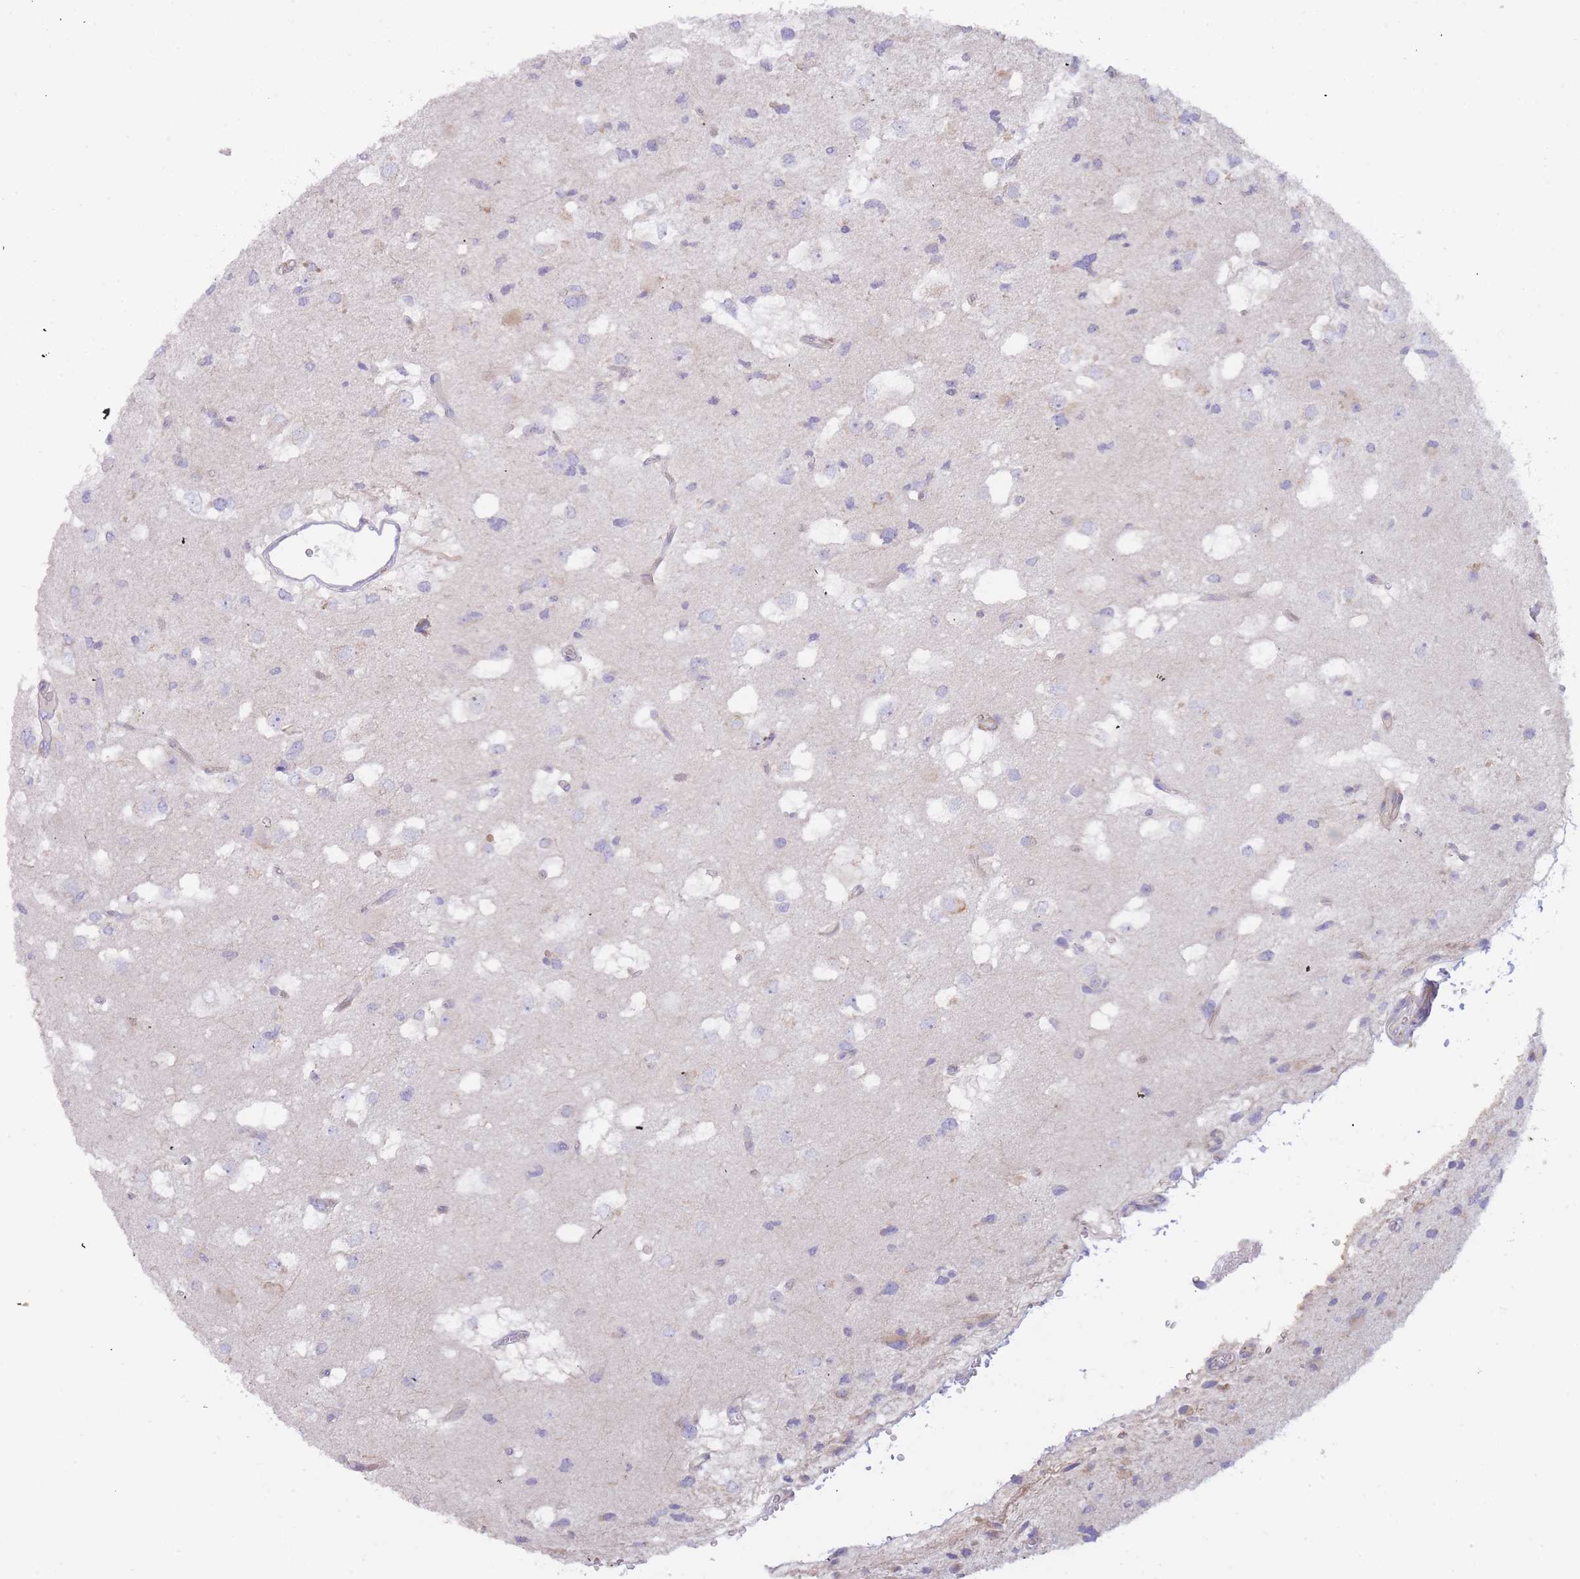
{"staining": {"intensity": "negative", "quantity": "none", "location": "none"}, "tissue": "glioma", "cell_type": "Tumor cells", "image_type": "cancer", "snomed": [{"axis": "morphology", "description": "Glioma, malignant, High grade"}, {"axis": "topography", "description": "Brain"}], "caption": "Protein analysis of glioma shows no significant positivity in tumor cells. Nuclei are stained in blue.", "gene": "SLC35E4", "patient": {"sex": "male", "age": 53}}